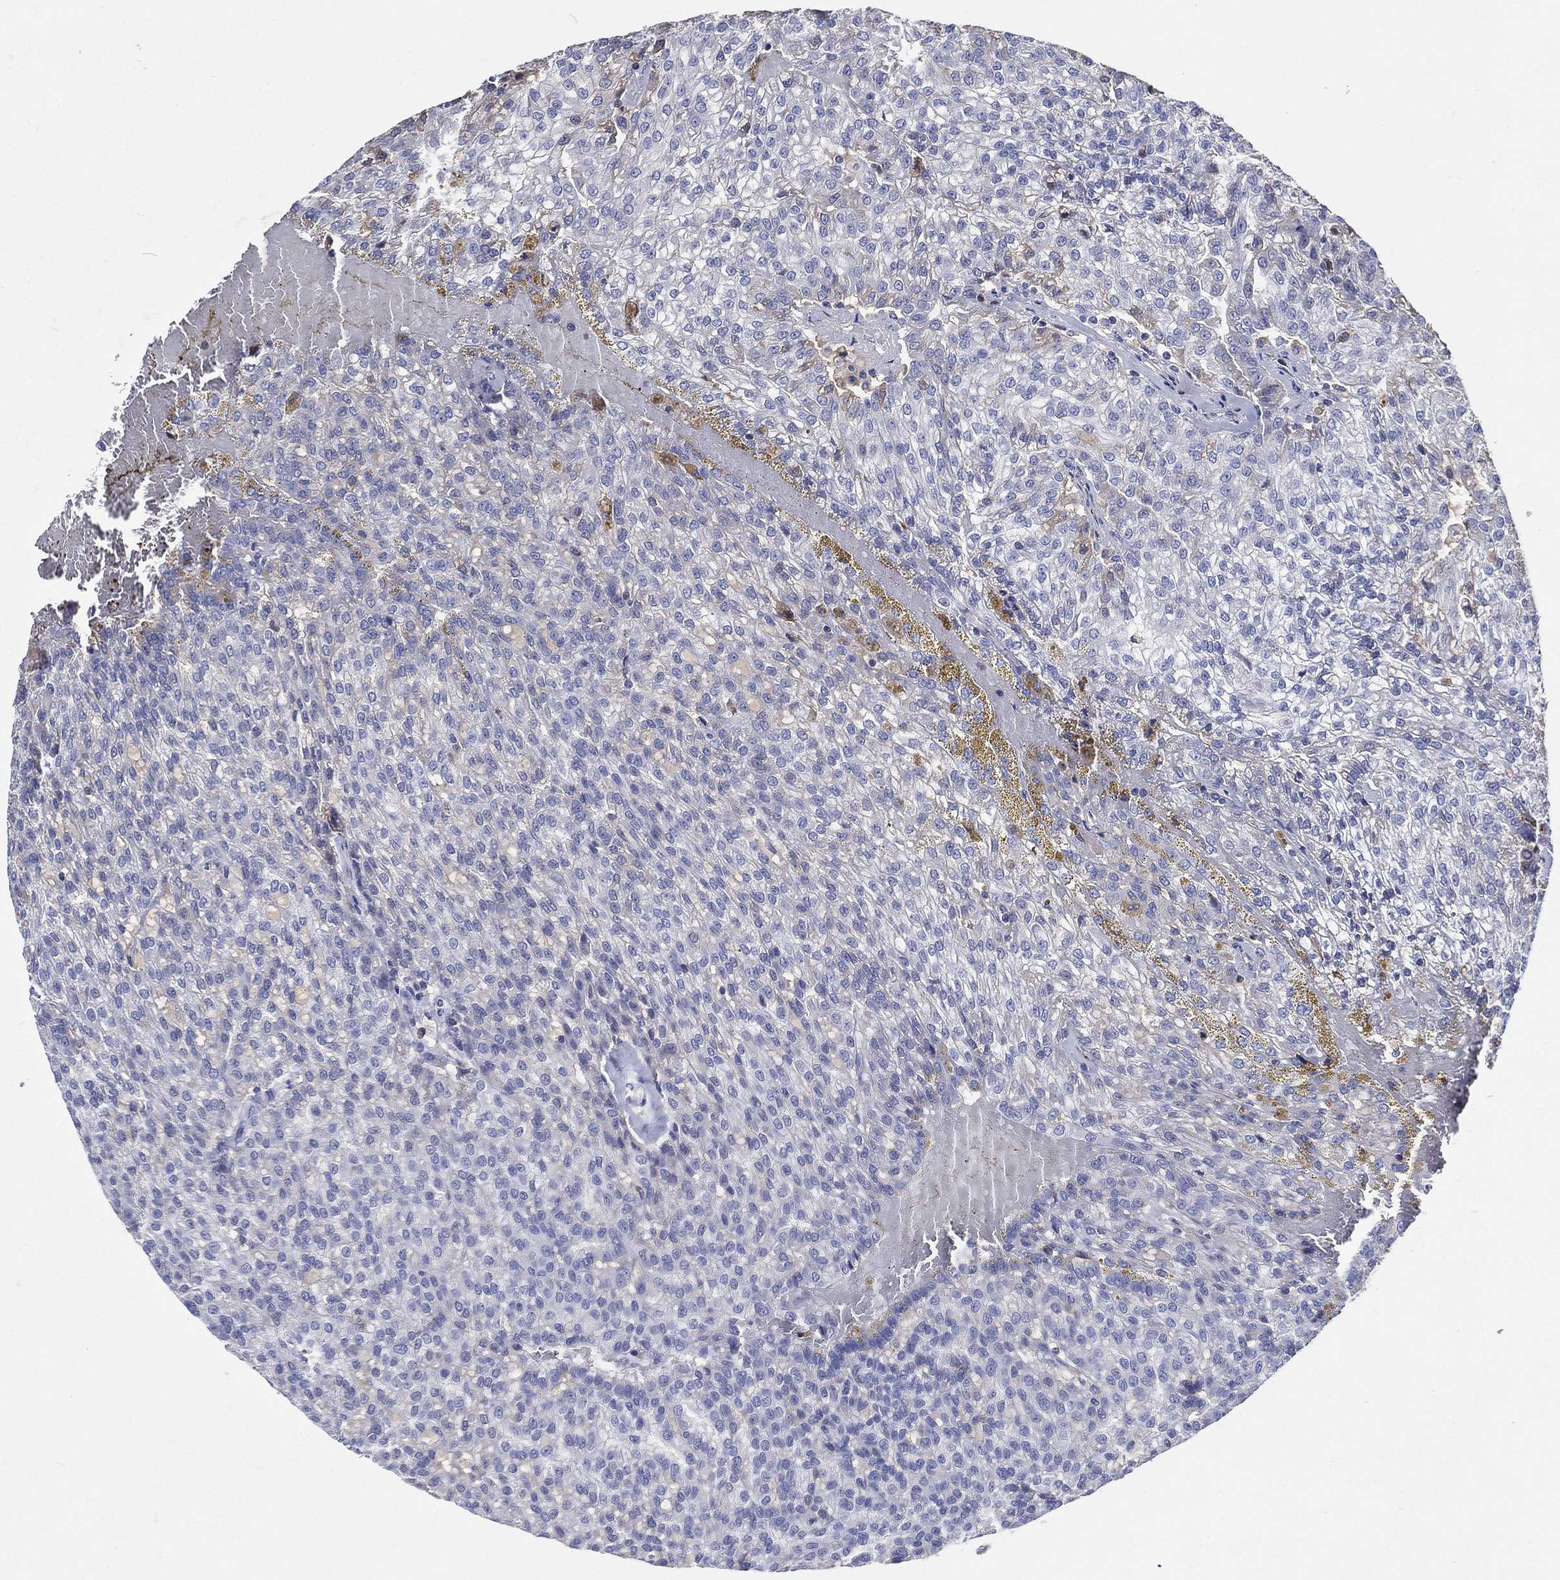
{"staining": {"intensity": "negative", "quantity": "none", "location": "none"}, "tissue": "renal cancer", "cell_type": "Tumor cells", "image_type": "cancer", "snomed": [{"axis": "morphology", "description": "Adenocarcinoma, NOS"}, {"axis": "topography", "description": "Kidney"}], "caption": "This is an IHC histopathology image of human renal cancer. There is no positivity in tumor cells.", "gene": "TMPRSS11D", "patient": {"sex": "male", "age": 63}}